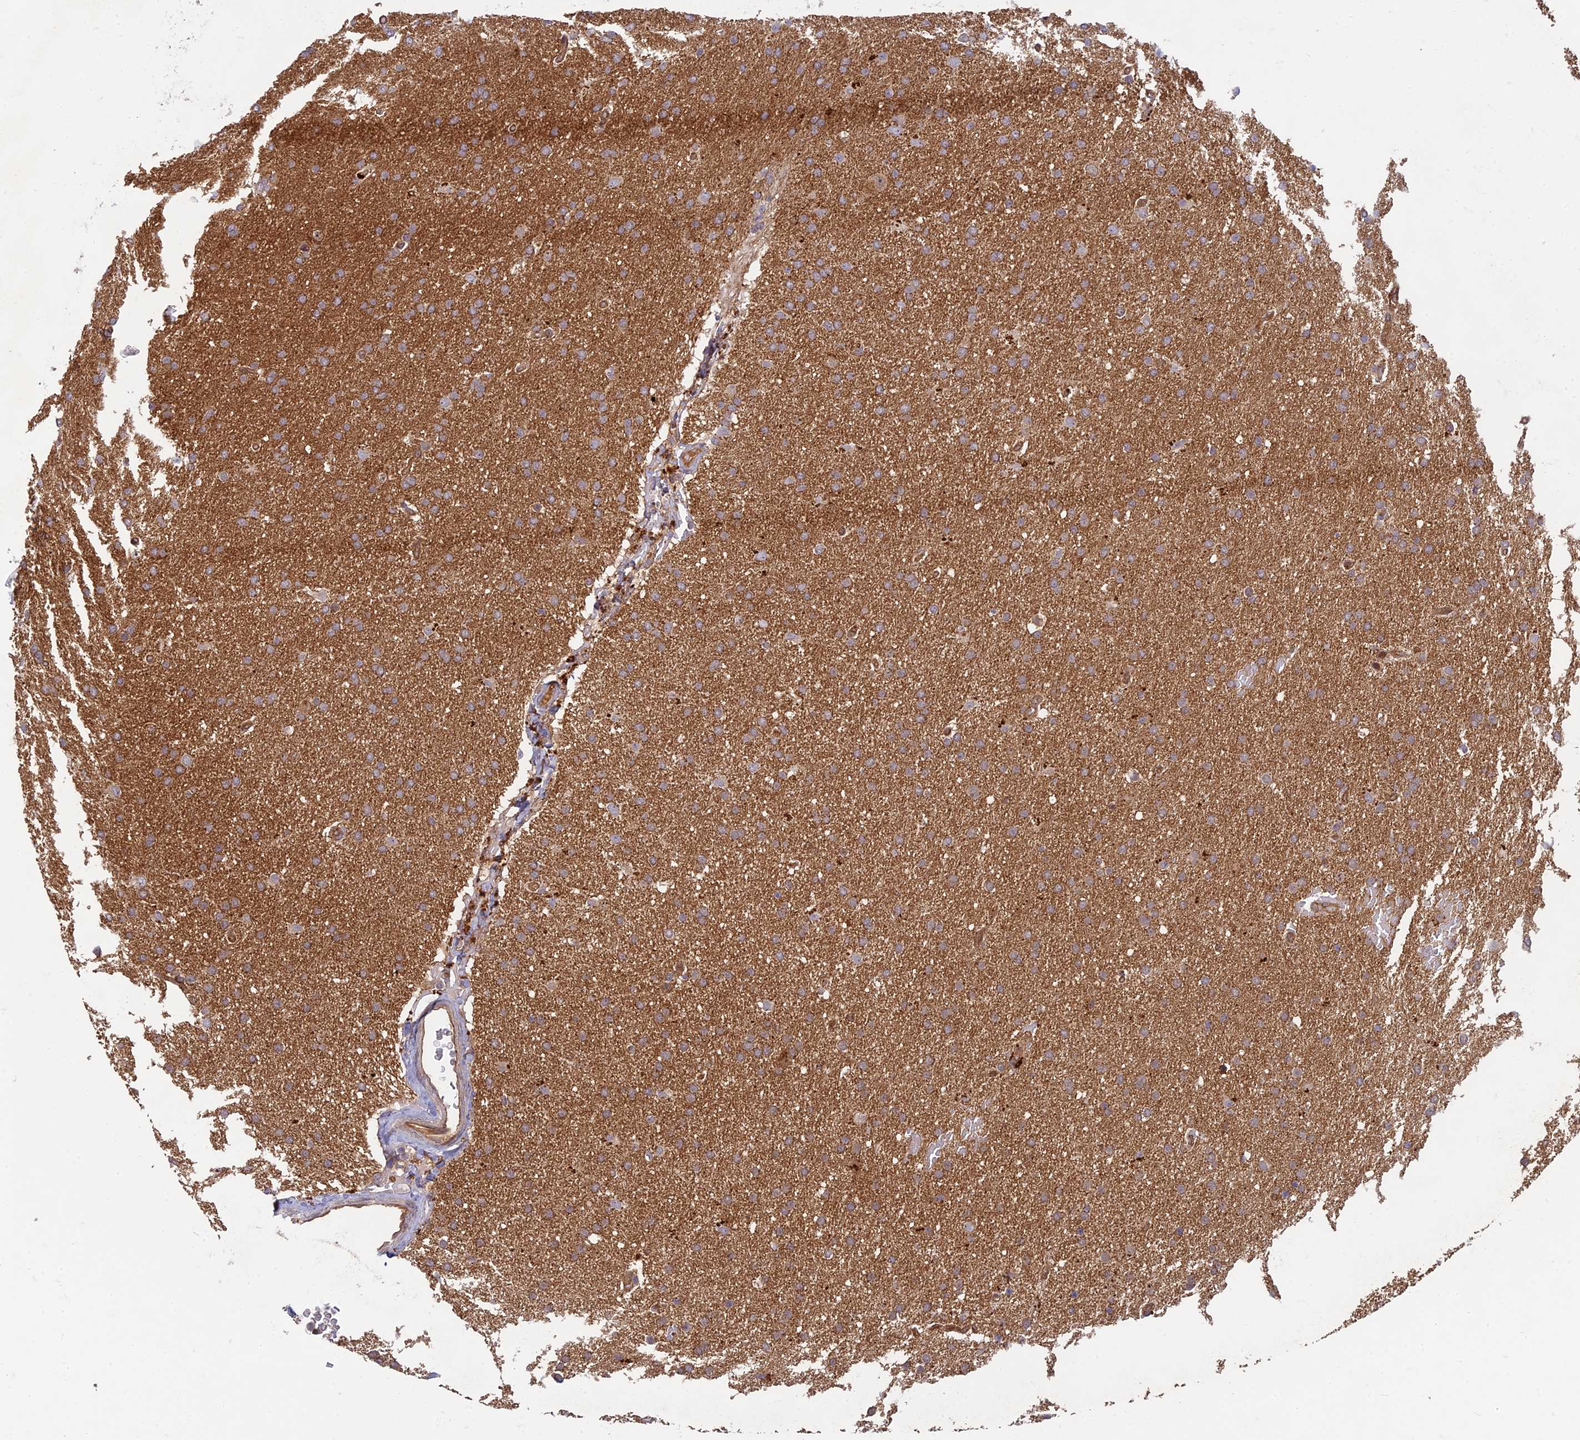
{"staining": {"intensity": "moderate", "quantity": ">75%", "location": "cytoplasmic/membranous"}, "tissue": "glioma", "cell_type": "Tumor cells", "image_type": "cancer", "snomed": [{"axis": "morphology", "description": "Glioma, malignant, High grade"}, {"axis": "topography", "description": "Brain"}], "caption": "Immunohistochemistry photomicrograph of neoplastic tissue: glioma stained using immunohistochemistry demonstrates medium levels of moderate protein expression localized specifically in the cytoplasmic/membranous of tumor cells, appearing as a cytoplasmic/membranous brown color.", "gene": "TCF25", "patient": {"sex": "male", "age": 72}}